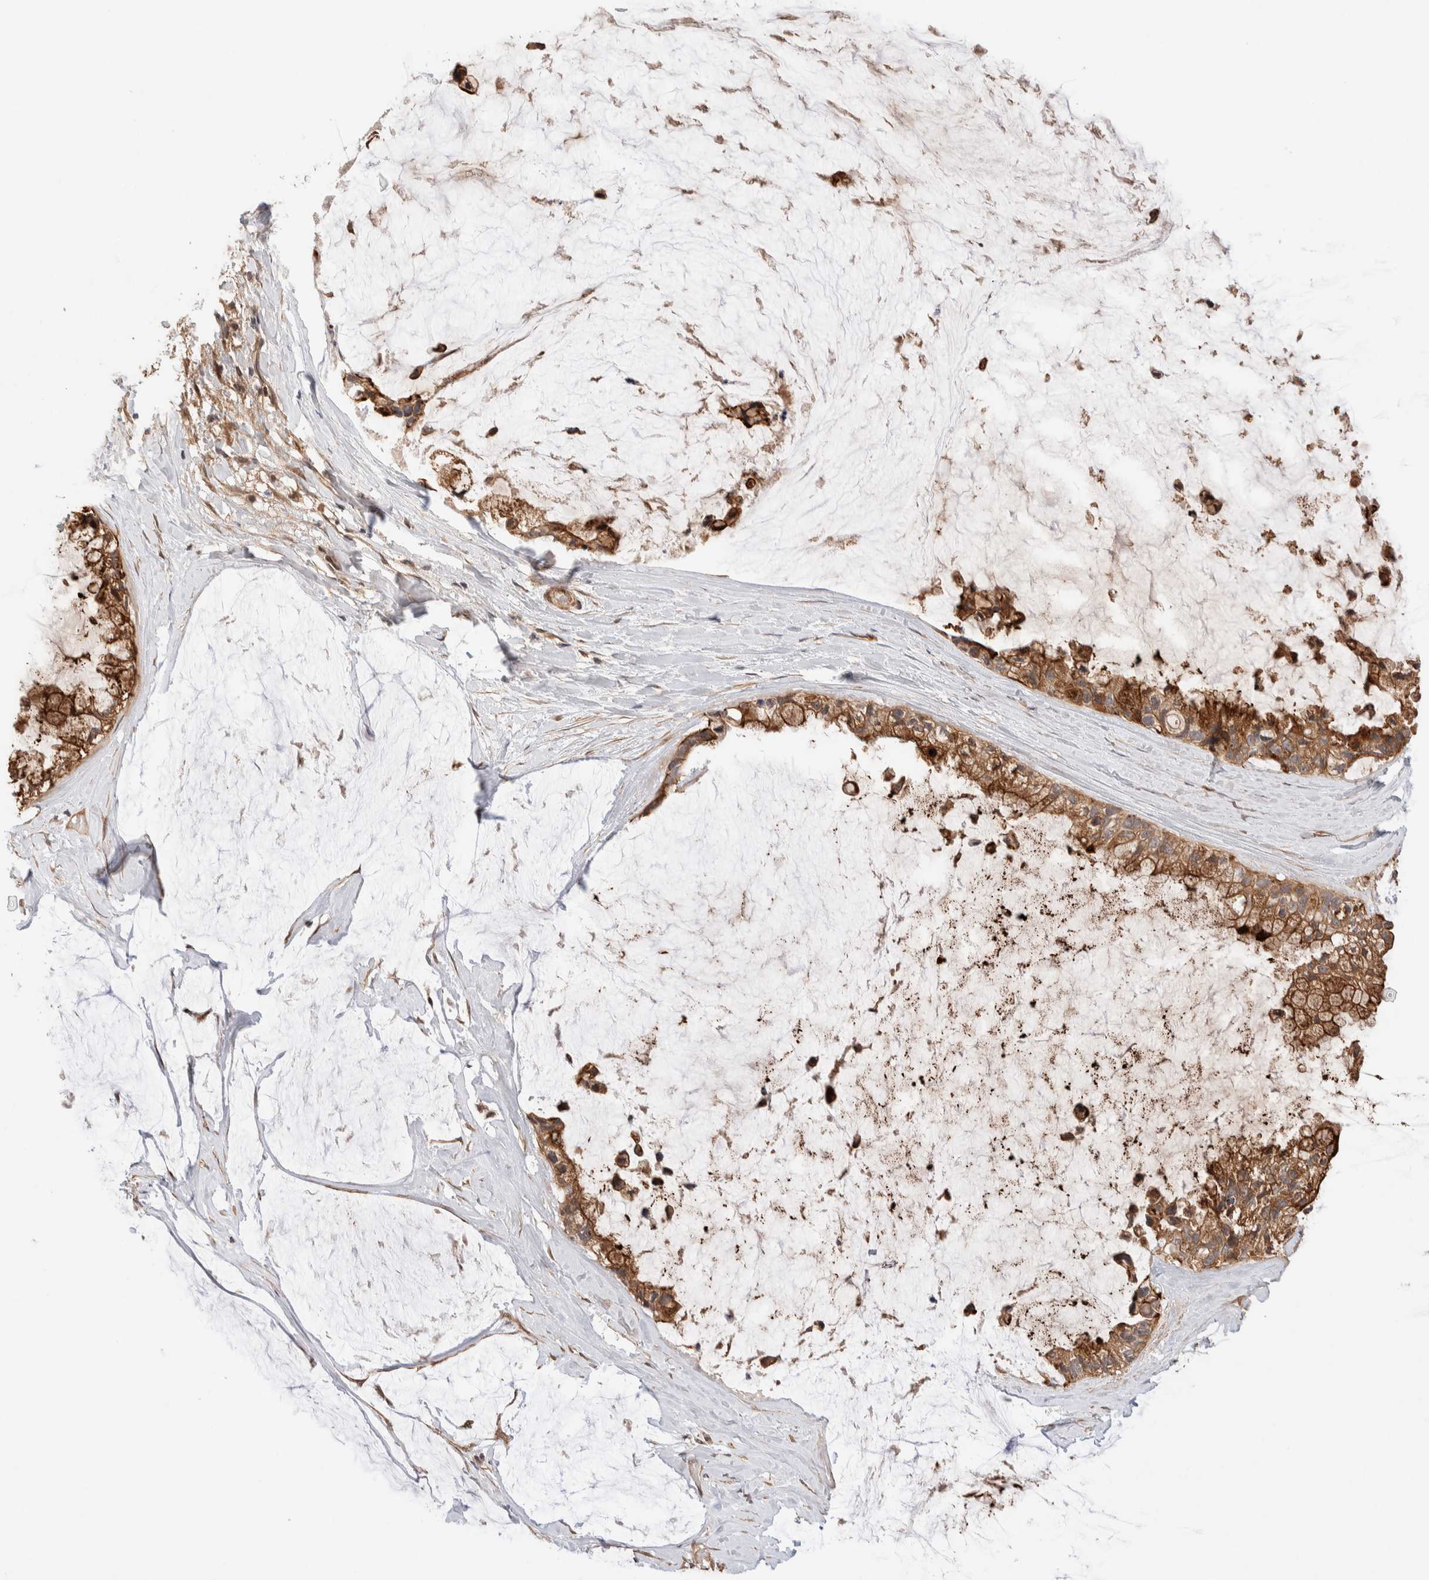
{"staining": {"intensity": "moderate", "quantity": ">75%", "location": "cytoplasmic/membranous"}, "tissue": "ovarian cancer", "cell_type": "Tumor cells", "image_type": "cancer", "snomed": [{"axis": "morphology", "description": "Cystadenocarcinoma, mucinous, NOS"}, {"axis": "topography", "description": "Ovary"}], "caption": "Human ovarian cancer (mucinous cystadenocarcinoma) stained for a protein (brown) reveals moderate cytoplasmic/membranous positive staining in about >75% of tumor cells.", "gene": "PRDM15", "patient": {"sex": "female", "age": 39}}